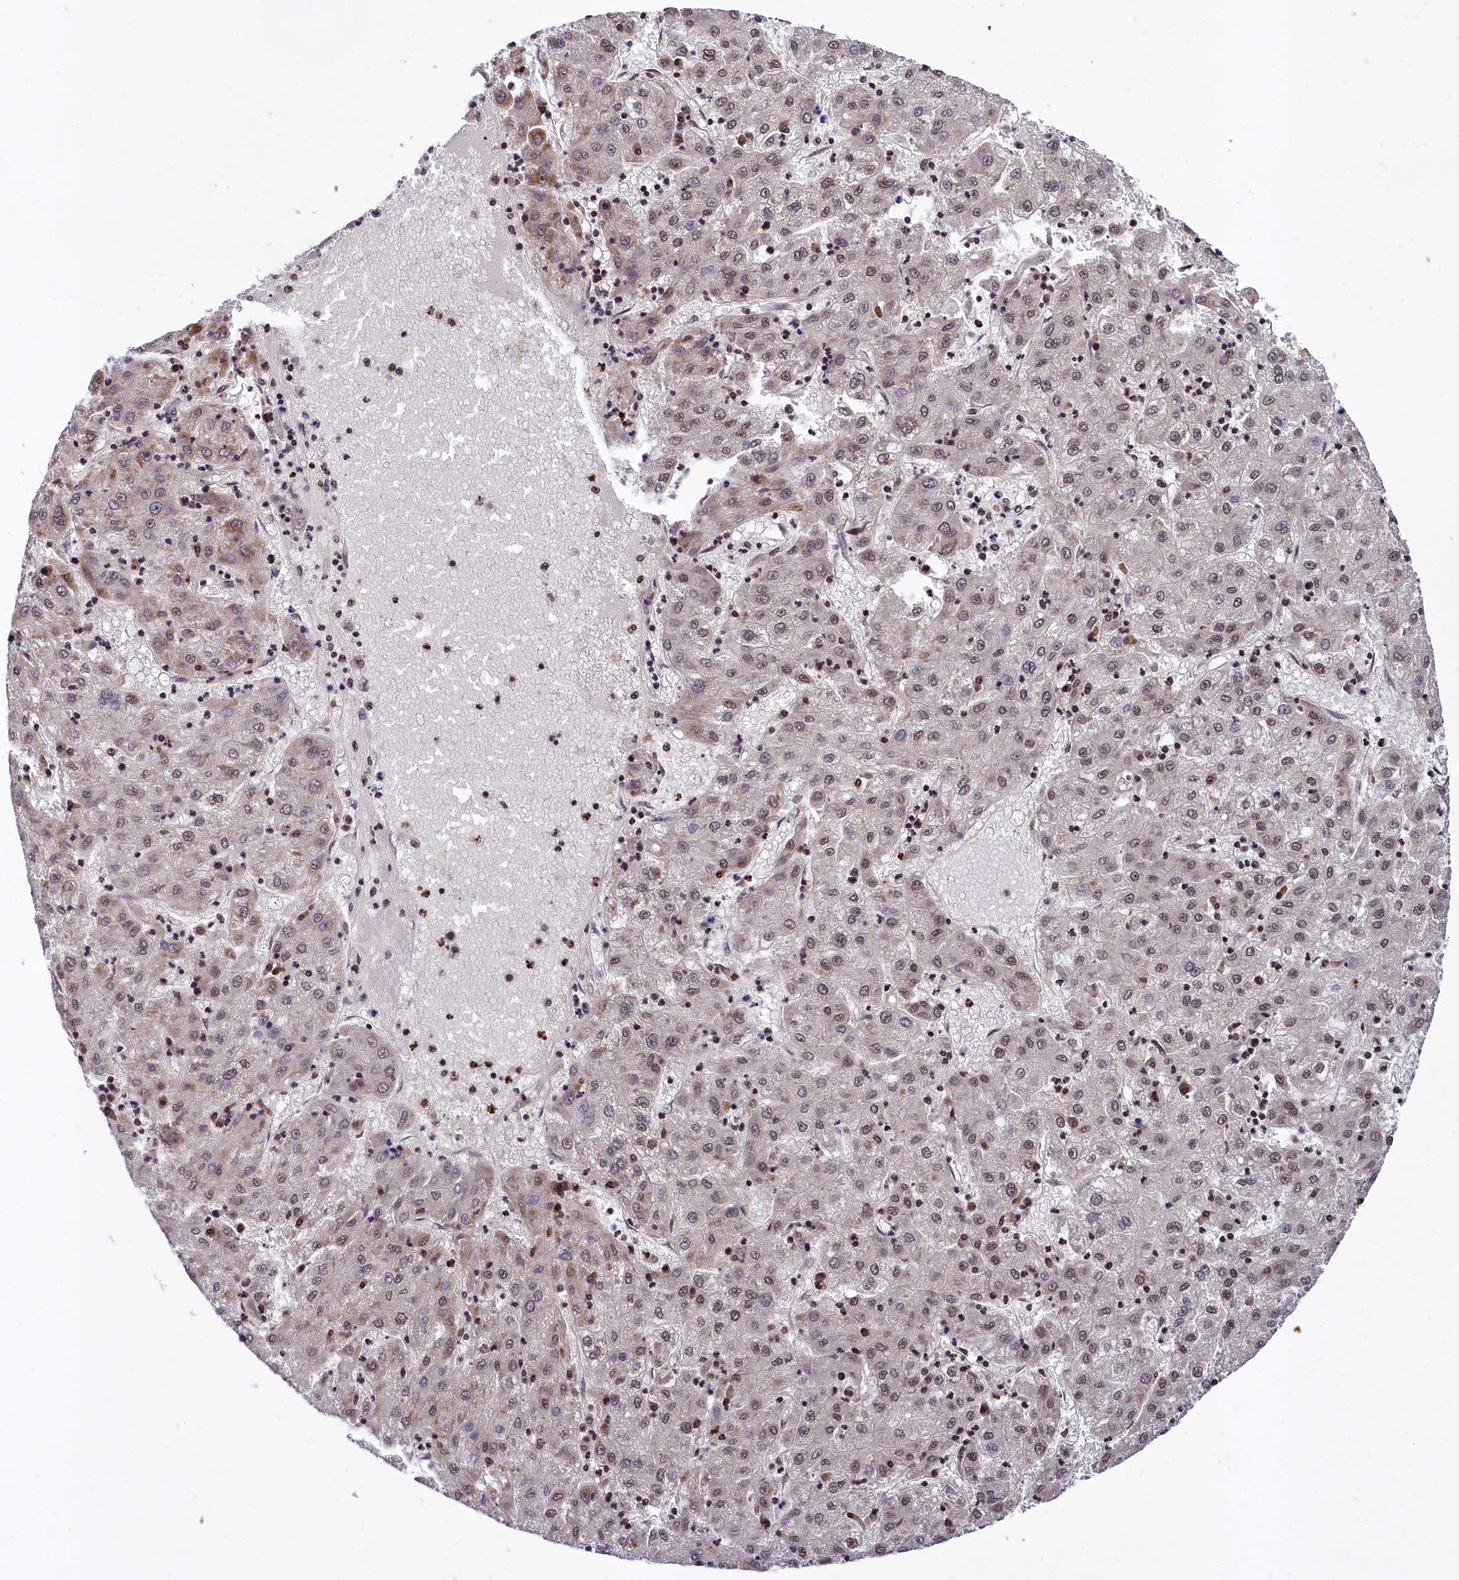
{"staining": {"intensity": "moderate", "quantity": "<25%", "location": "cytoplasmic/membranous,nuclear"}, "tissue": "liver cancer", "cell_type": "Tumor cells", "image_type": "cancer", "snomed": [{"axis": "morphology", "description": "Carcinoma, Hepatocellular, NOS"}, {"axis": "topography", "description": "Liver"}], "caption": "Liver hepatocellular carcinoma stained with a brown dye demonstrates moderate cytoplasmic/membranous and nuclear positive positivity in approximately <25% of tumor cells.", "gene": "FAM217B", "patient": {"sex": "male", "age": 72}}